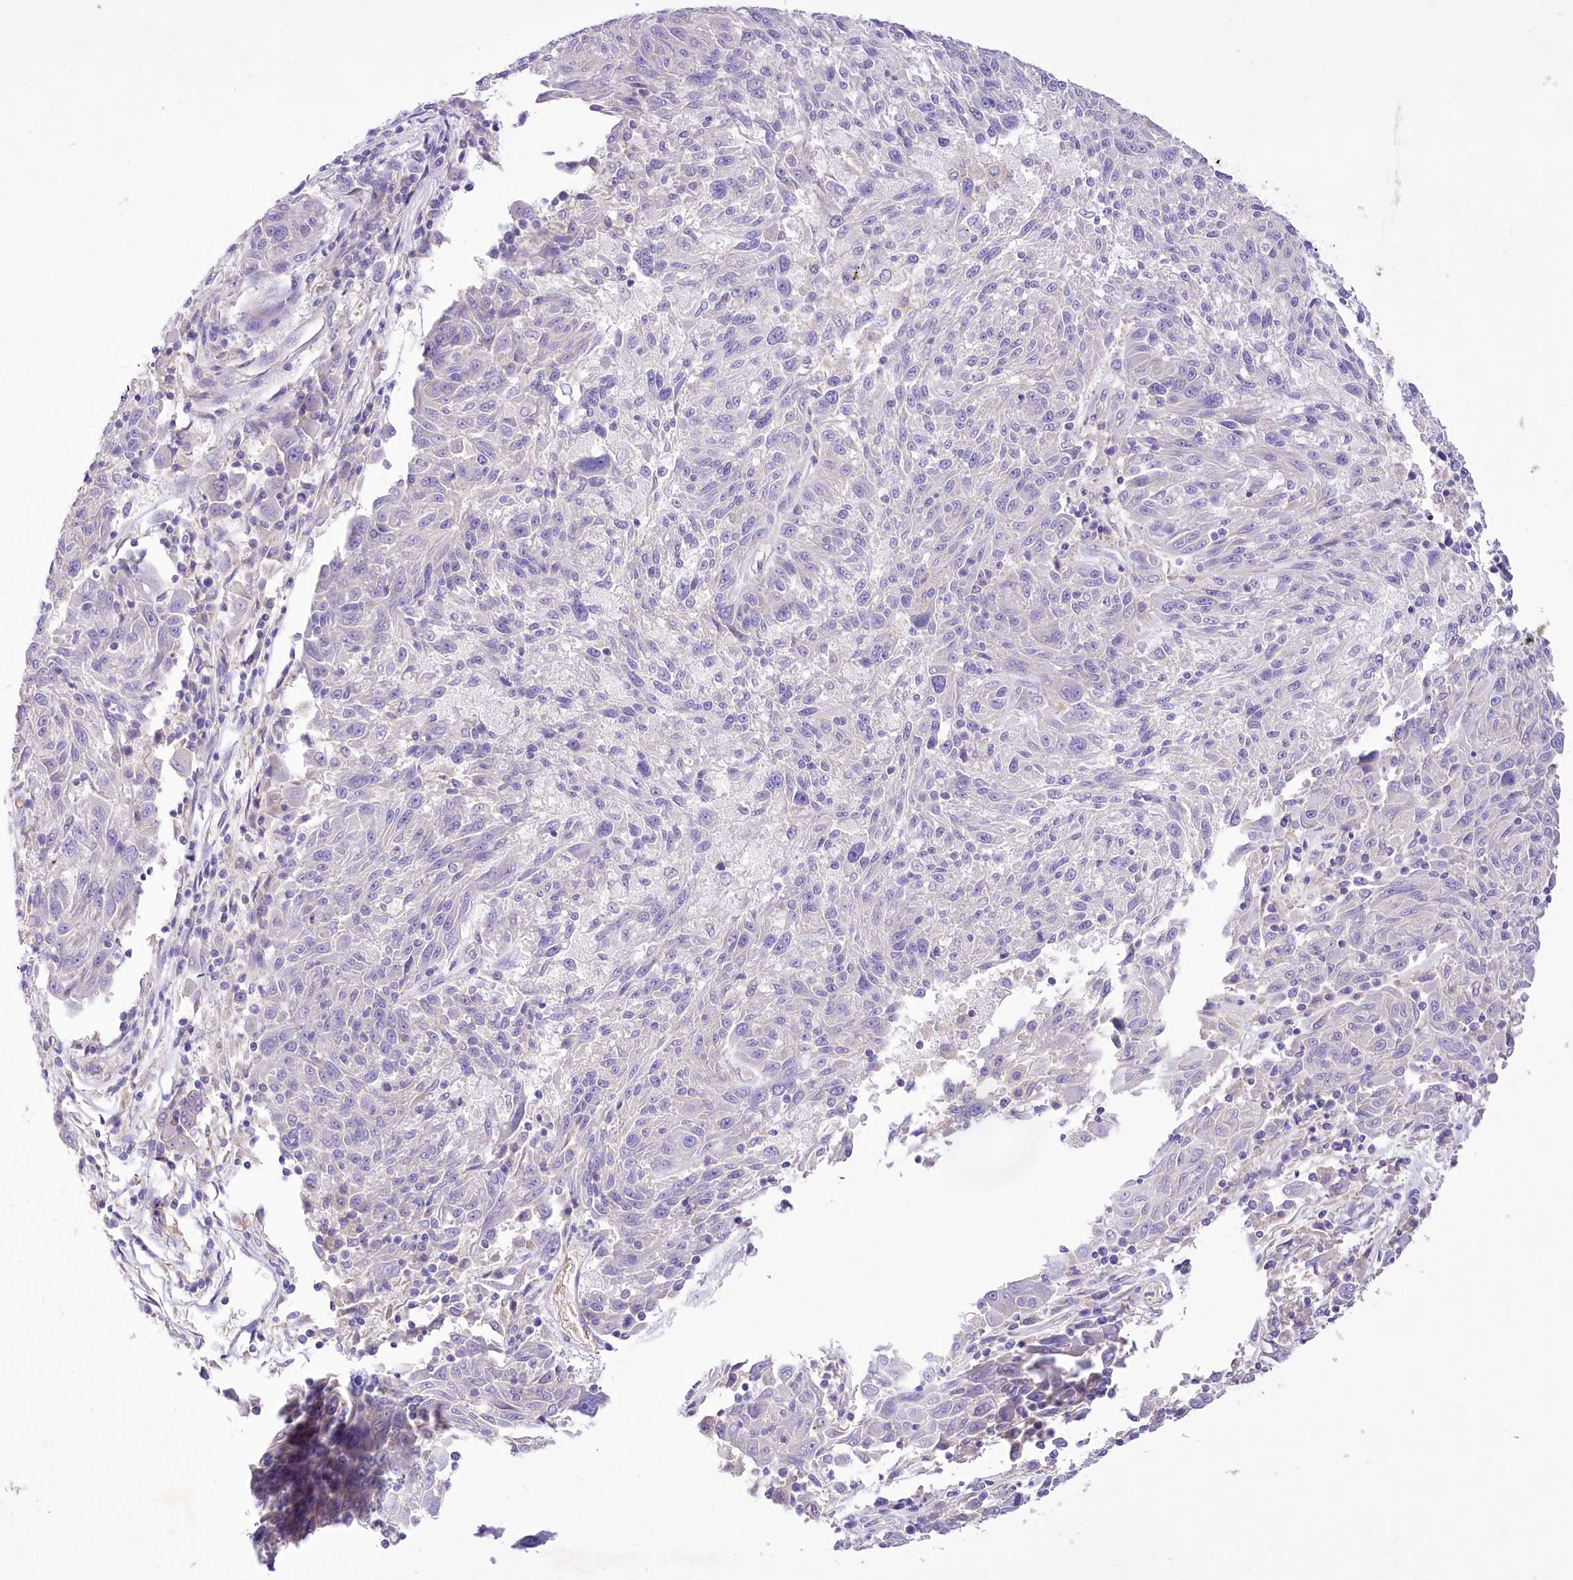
{"staining": {"intensity": "negative", "quantity": "none", "location": "none"}, "tissue": "melanoma", "cell_type": "Tumor cells", "image_type": "cancer", "snomed": [{"axis": "morphology", "description": "Malignant melanoma, NOS"}, {"axis": "topography", "description": "Skin"}], "caption": "Immunohistochemical staining of human melanoma reveals no significant staining in tumor cells. (DAB (3,3'-diaminobenzidine) IHC with hematoxylin counter stain).", "gene": "PRSS53", "patient": {"sex": "male", "age": 53}}